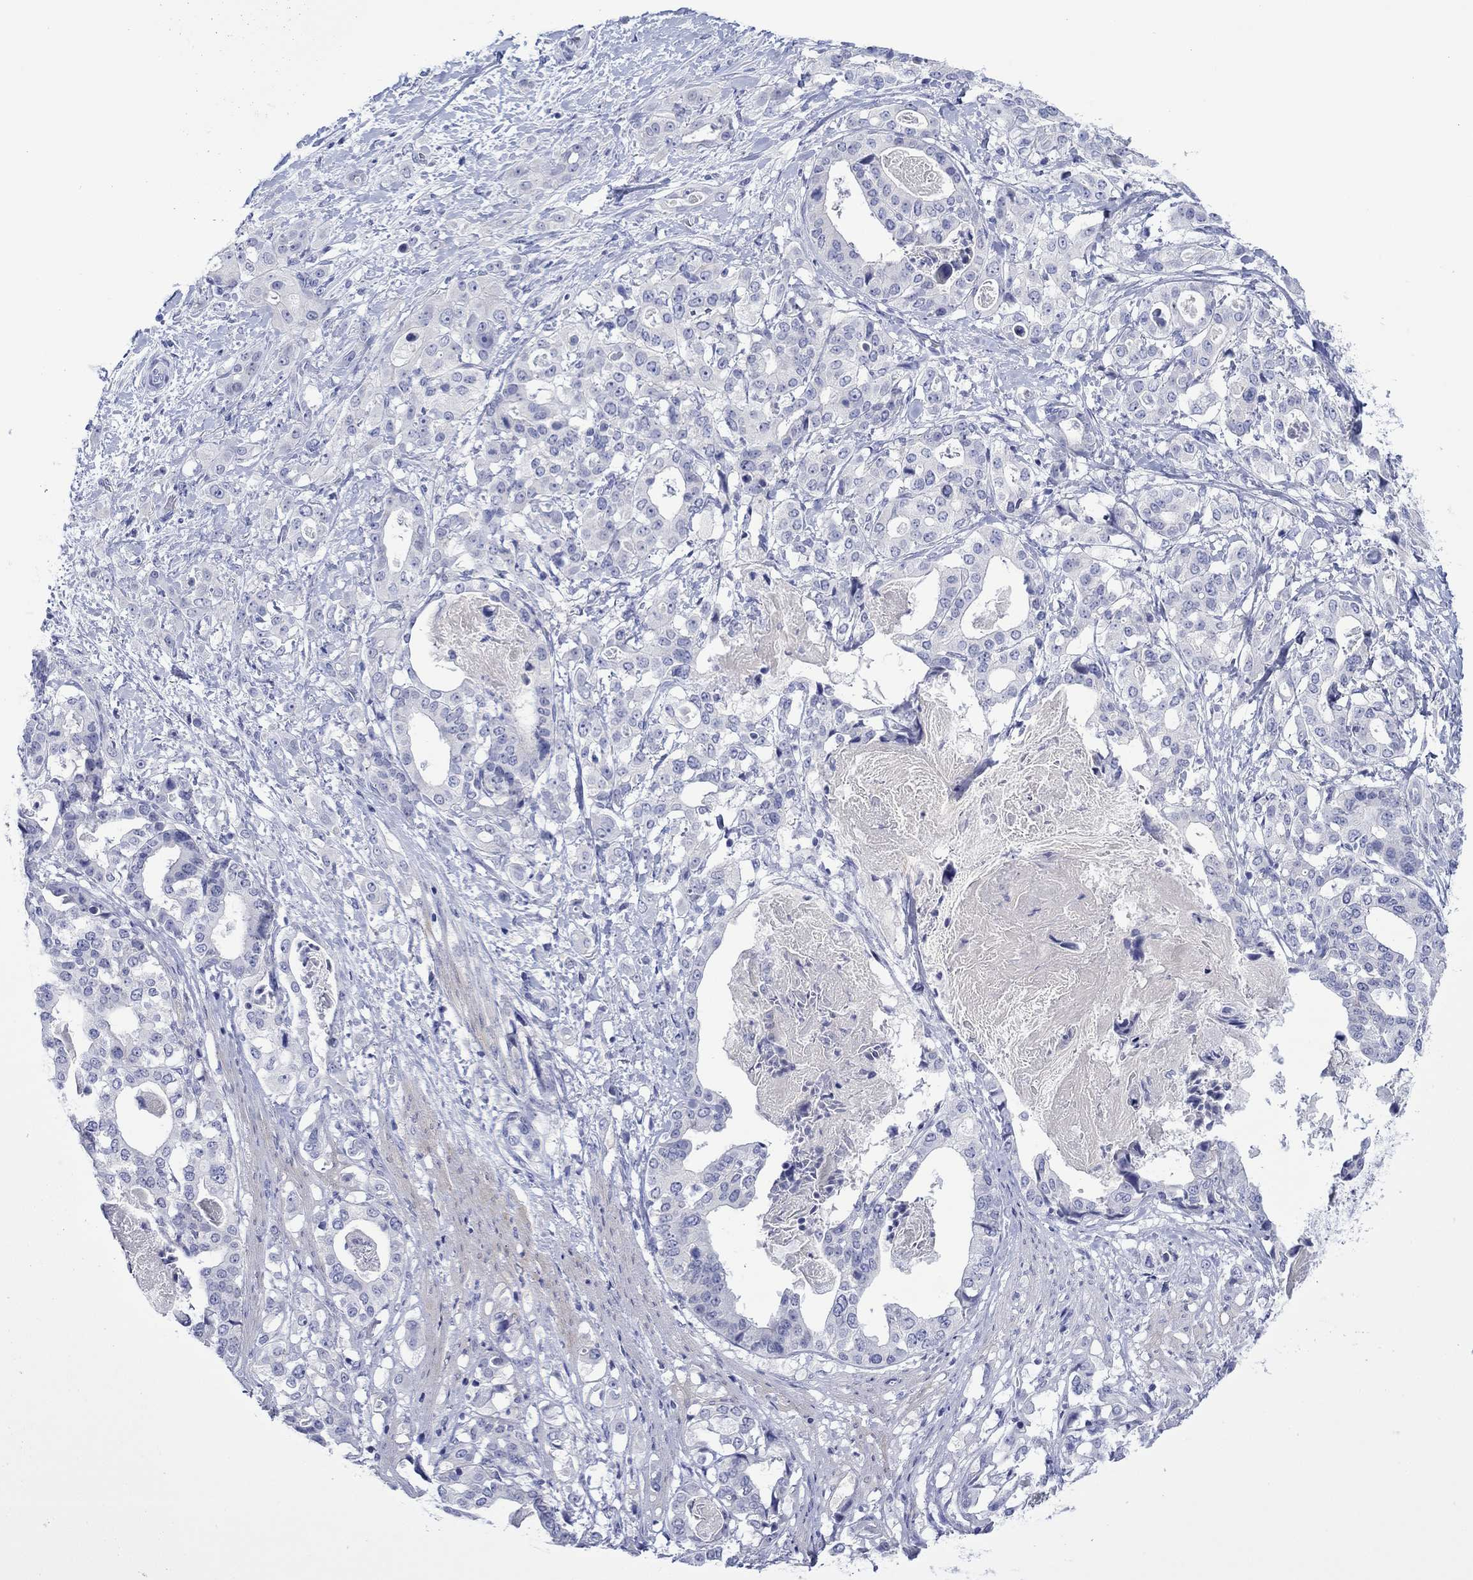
{"staining": {"intensity": "negative", "quantity": "none", "location": "none"}, "tissue": "stomach cancer", "cell_type": "Tumor cells", "image_type": "cancer", "snomed": [{"axis": "morphology", "description": "Adenocarcinoma, NOS"}, {"axis": "topography", "description": "Stomach"}], "caption": "A photomicrograph of human stomach cancer (adenocarcinoma) is negative for staining in tumor cells.", "gene": "MLANA", "patient": {"sex": "male", "age": 48}}